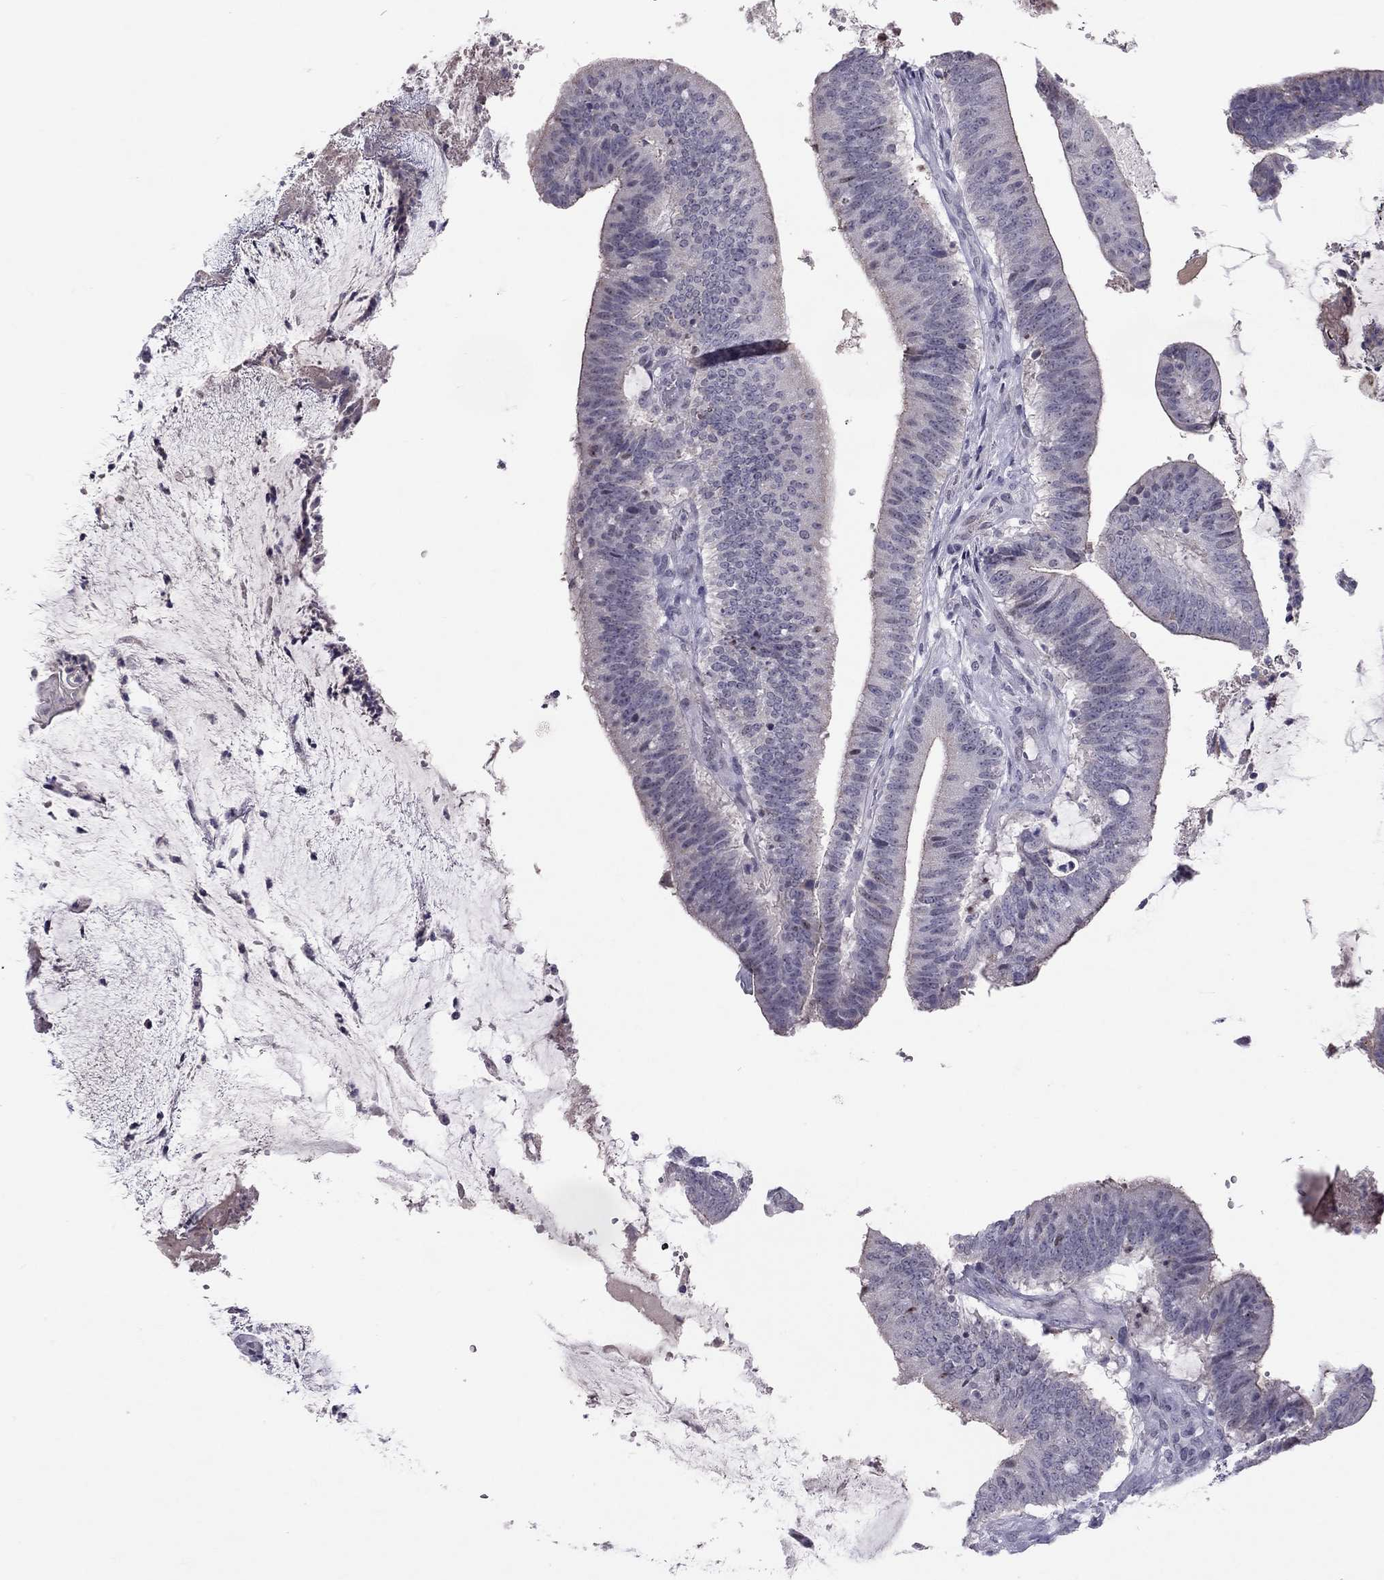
{"staining": {"intensity": "negative", "quantity": "none", "location": "none"}, "tissue": "colorectal cancer", "cell_type": "Tumor cells", "image_type": "cancer", "snomed": [{"axis": "morphology", "description": "Adenocarcinoma, NOS"}, {"axis": "topography", "description": "Colon"}], "caption": "Tumor cells show no significant protein staining in adenocarcinoma (colorectal).", "gene": "JHY", "patient": {"sex": "female", "age": 43}}